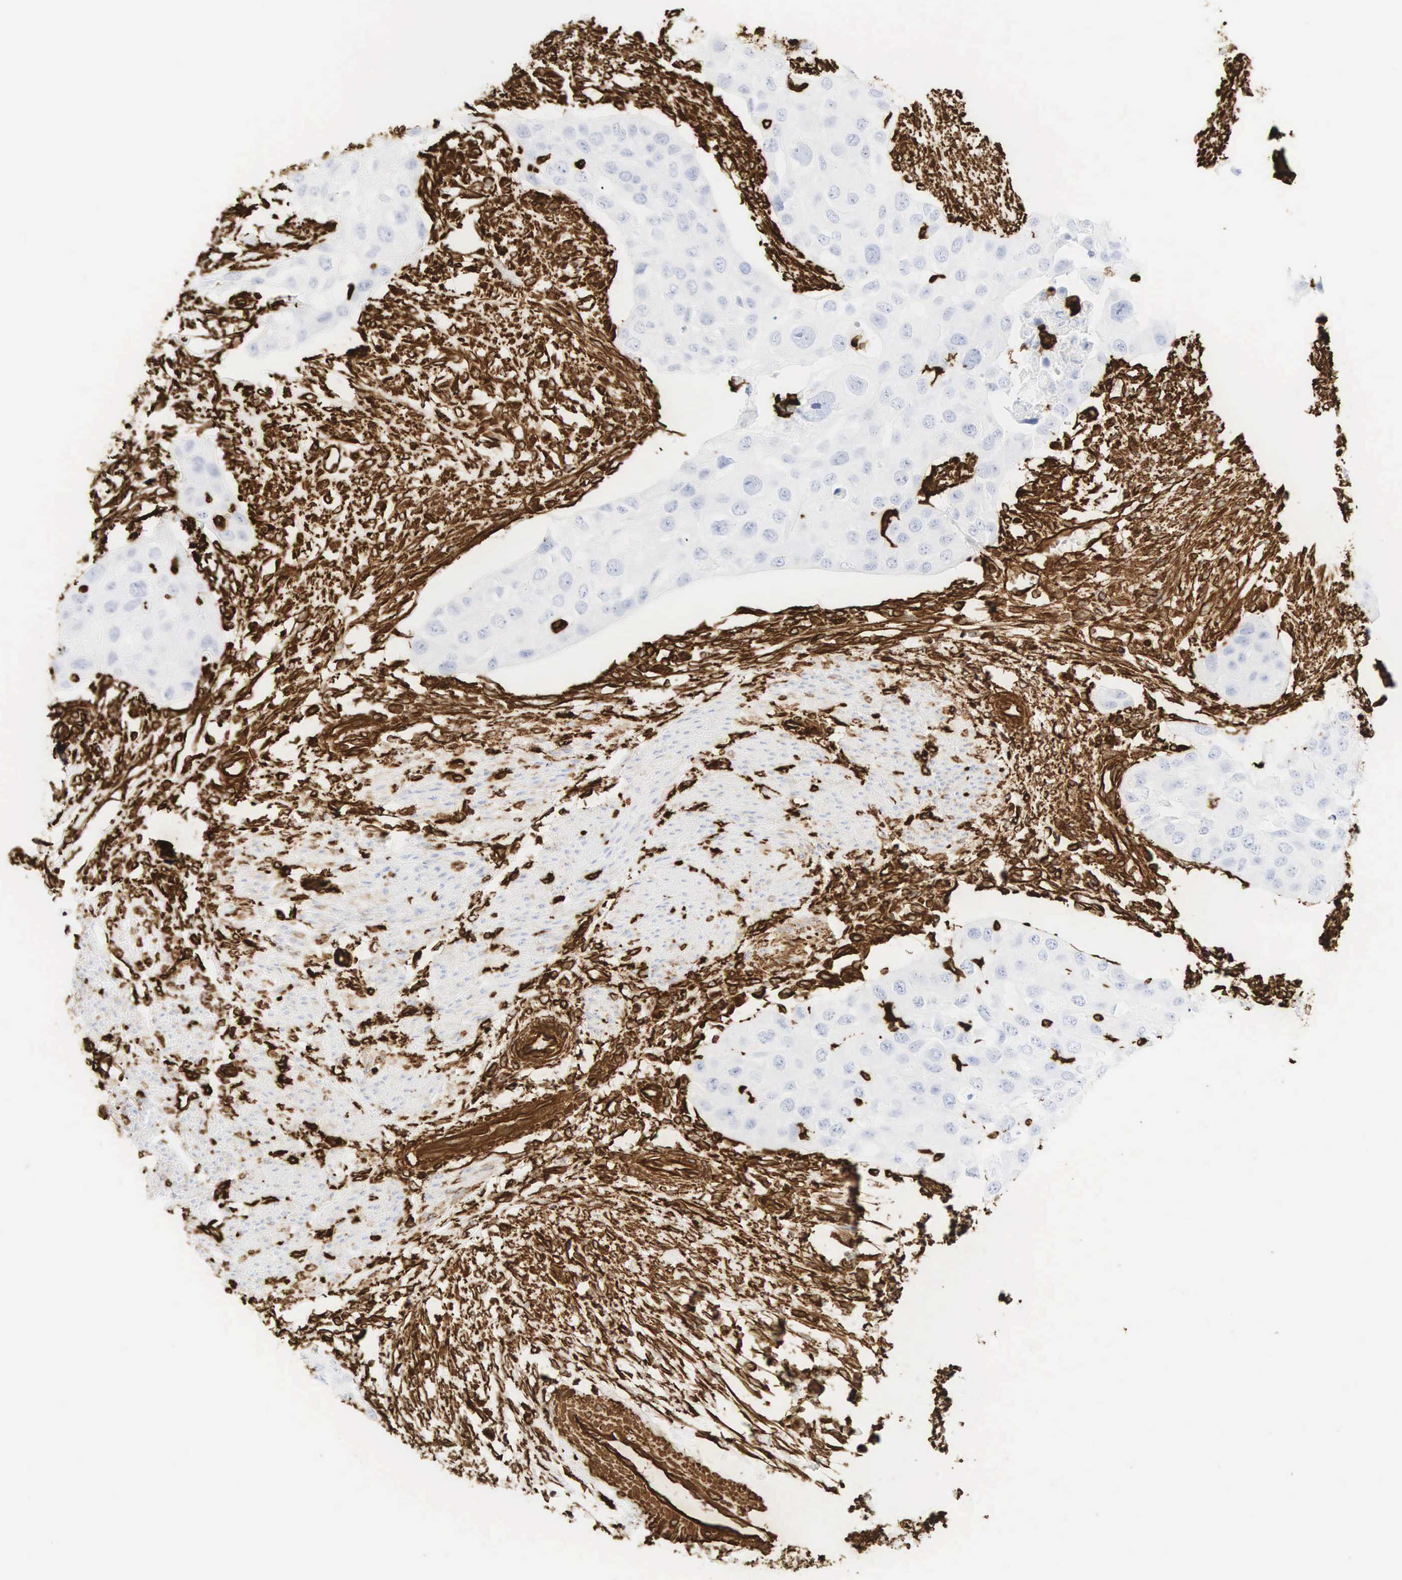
{"staining": {"intensity": "strong", "quantity": "<25%", "location": "cytoplasmic/membranous"}, "tissue": "urothelial cancer", "cell_type": "Tumor cells", "image_type": "cancer", "snomed": [{"axis": "morphology", "description": "Urothelial carcinoma, High grade"}, {"axis": "topography", "description": "Urinary bladder"}], "caption": "This is an image of immunohistochemistry staining of urothelial cancer, which shows strong positivity in the cytoplasmic/membranous of tumor cells.", "gene": "VIM", "patient": {"sex": "male", "age": 55}}